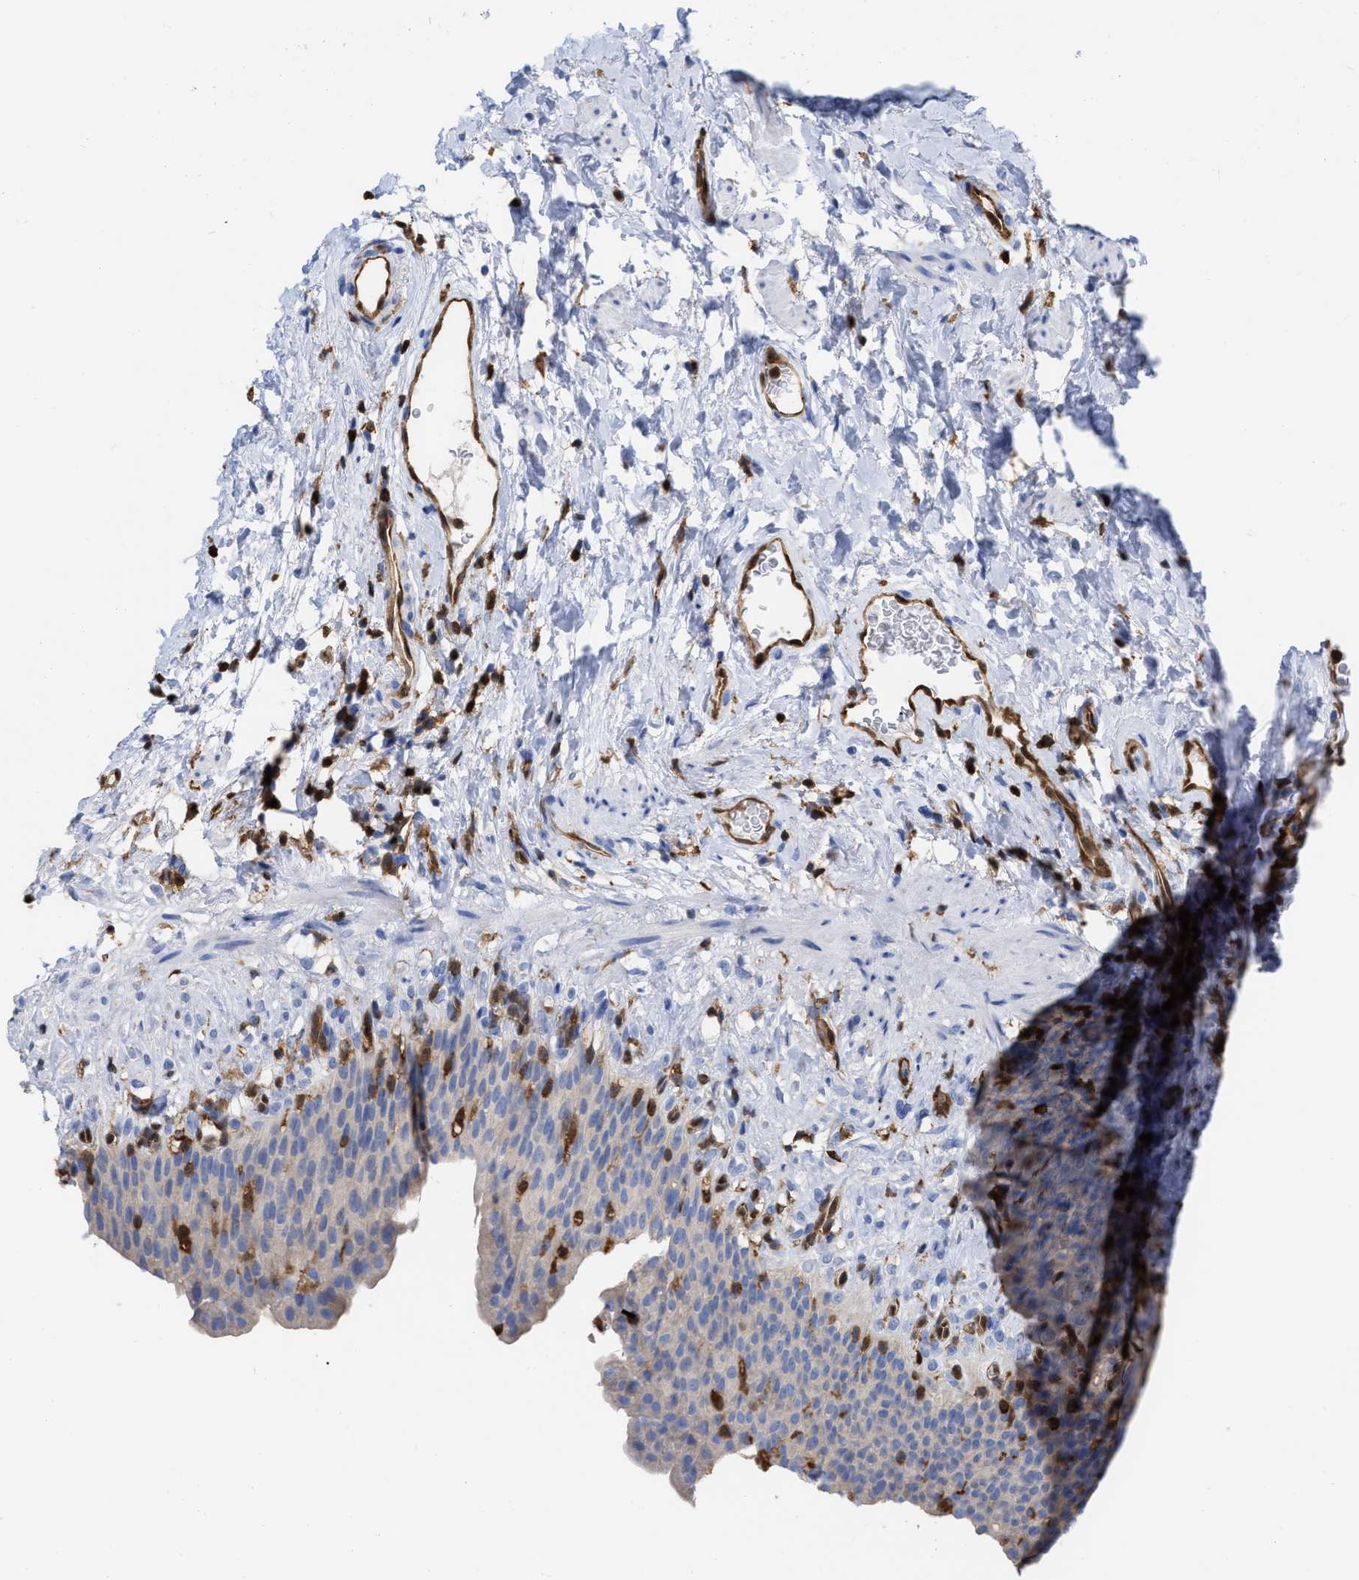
{"staining": {"intensity": "weak", "quantity": "<25%", "location": "cytoplasmic/membranous"}, "tissue": "urinary bladder", "cell_type": "Urothelial cells", "image_type": "normal", "snomed": [{"axis": "morphology", "description": "Normal tissue, NOS"}, {"axis": "topography", "description": "Urinary bladder"}], "caption": "This is a photomicrograph of immunohistochemistry (IHC) staining of benign urinary bladder, which shows no staining in urothelial cells.", "gene": "GIMAP4", "patient": {"sex": "female", "age": 79}}